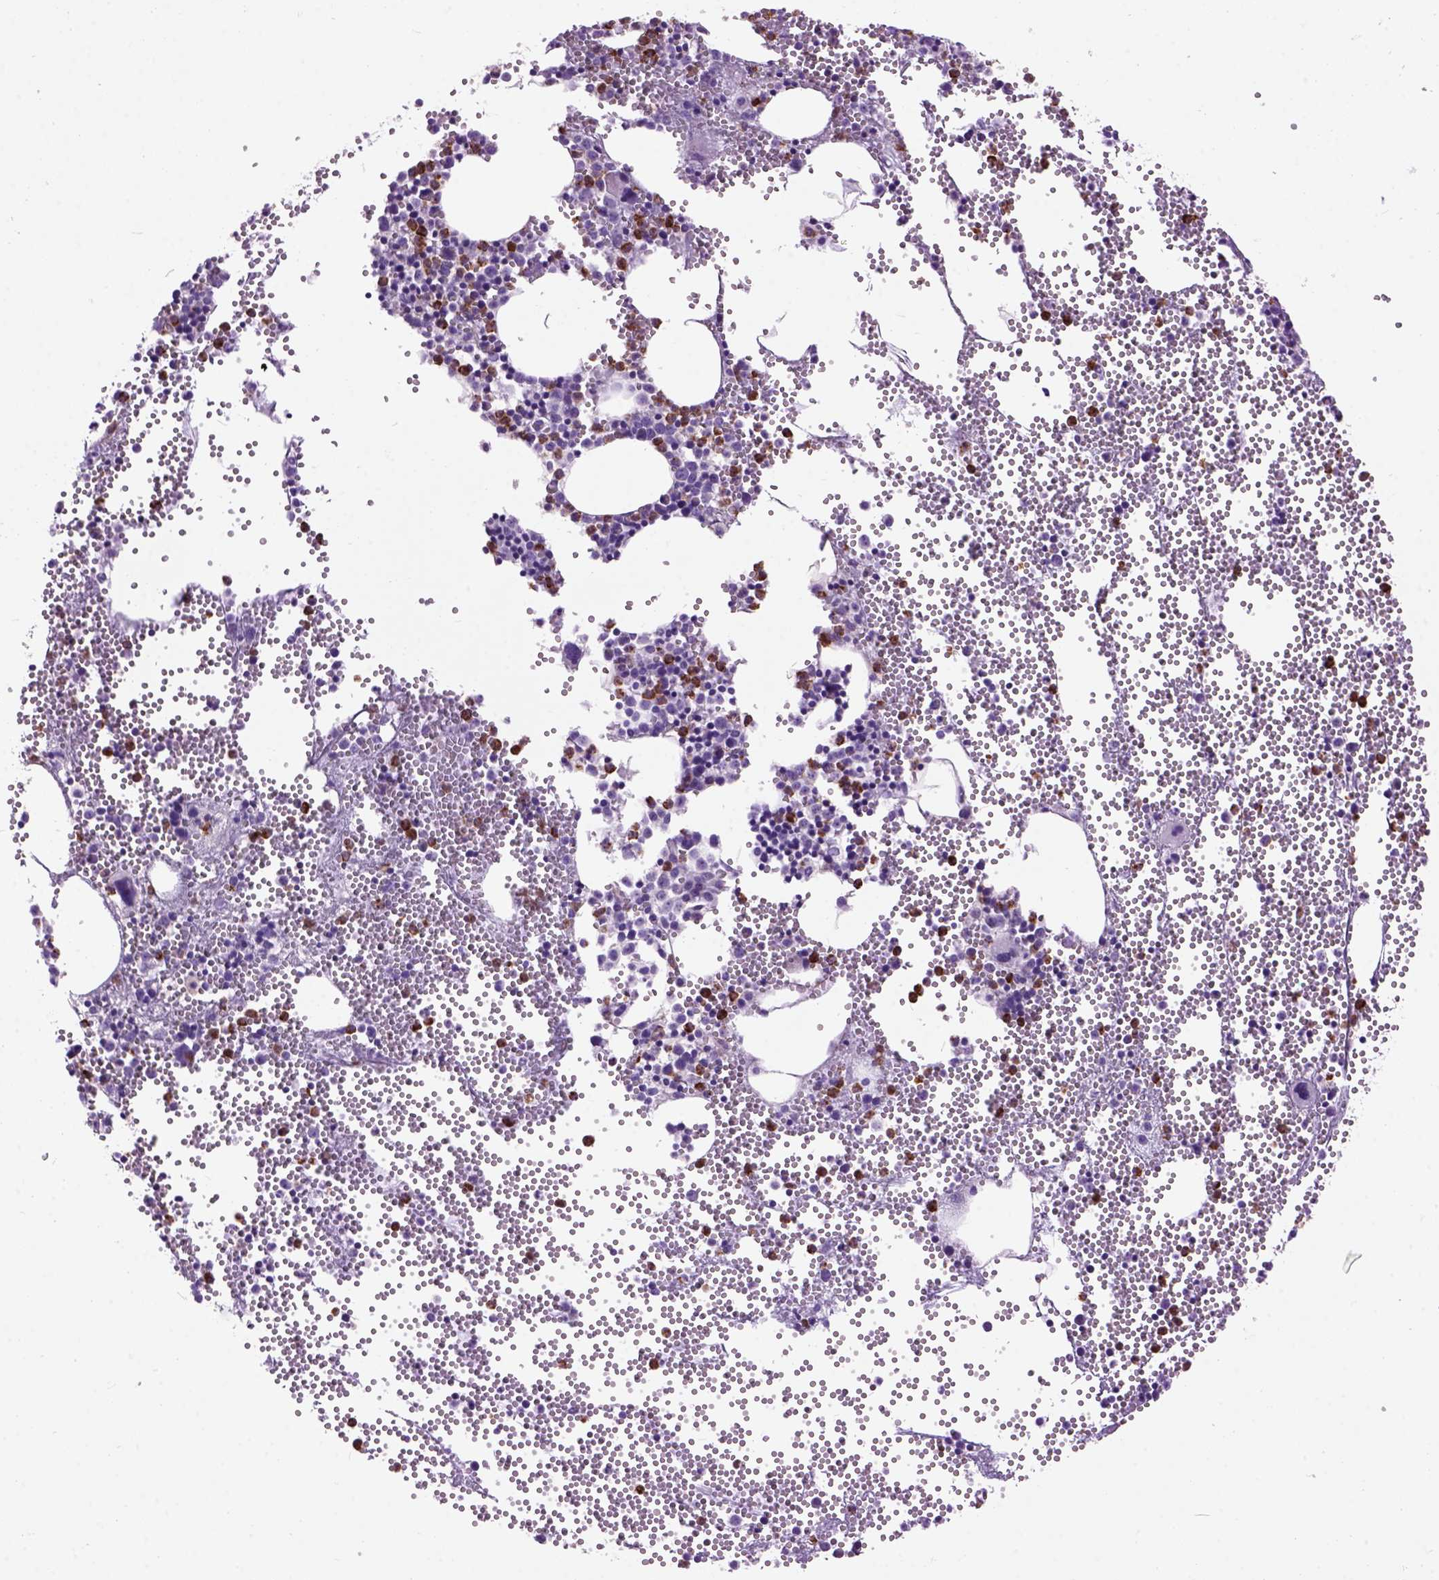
{"staining": {"intensity": "strong", "quantity": "<25%", "location": "cytoplasmic/membranous"}, "tissue": "bone marrow", "cell_type": "Hematopoietic cells", "image_type": "normal", "snomed": [{"axis": "morphology", "description": "Normal tissue, NOS"}, {"axis": "topography", "description": "Bone marrow"}], "caption": "Bone marrow stained with DAB immunohistochemistry demonstrates medium levels of strong cytoplasmic/membranous positivity in approximately <25% of hematopoietic cells.", "gene": "MAPT", "patient": {"sex": "male", "age": 89}}